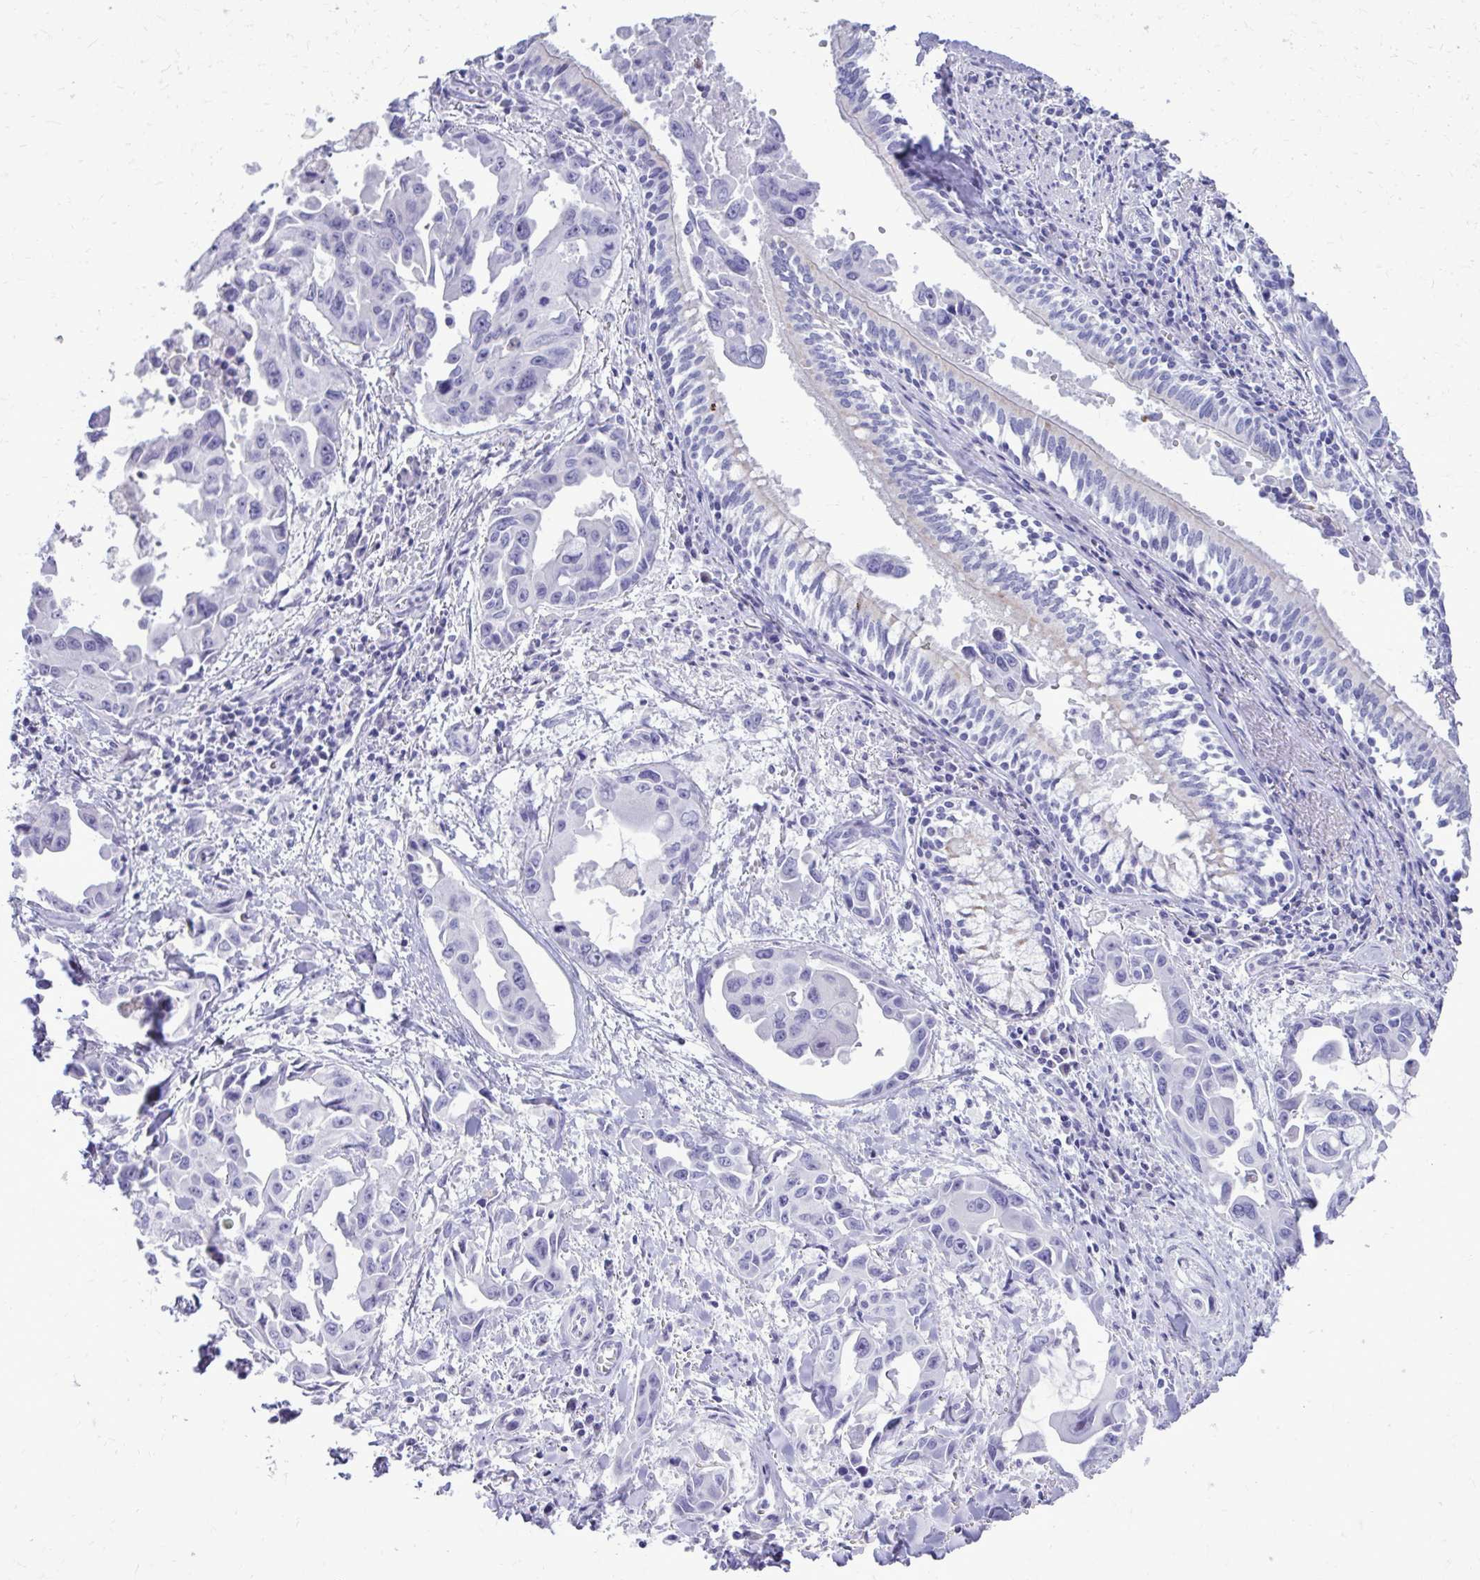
{"staining": {"intensity": "negative", "quantity": "none", "location": "none"}, "tissue": "lung cancer", "cell_type": "Tumor cells", "image_type": "cancer", "snomed": [{"axis": "morphology", "description": "Adenocarcinoma, NOS"}, {"axis": "topography", "description": "Lung"}], "caption": "Lung cancer (adenocarcinoma) was stained to show a protein in brown. There is no significant positivity in tumor cells. Brightfield microscopy of immunohistochemistry stained with DAB (3,3'-diaminobenzidine) (brown) and hematoxylin (blue), captured at high magnification.", "gene": "BCL6B", "patient": {"sex": "male", "age": 64}}